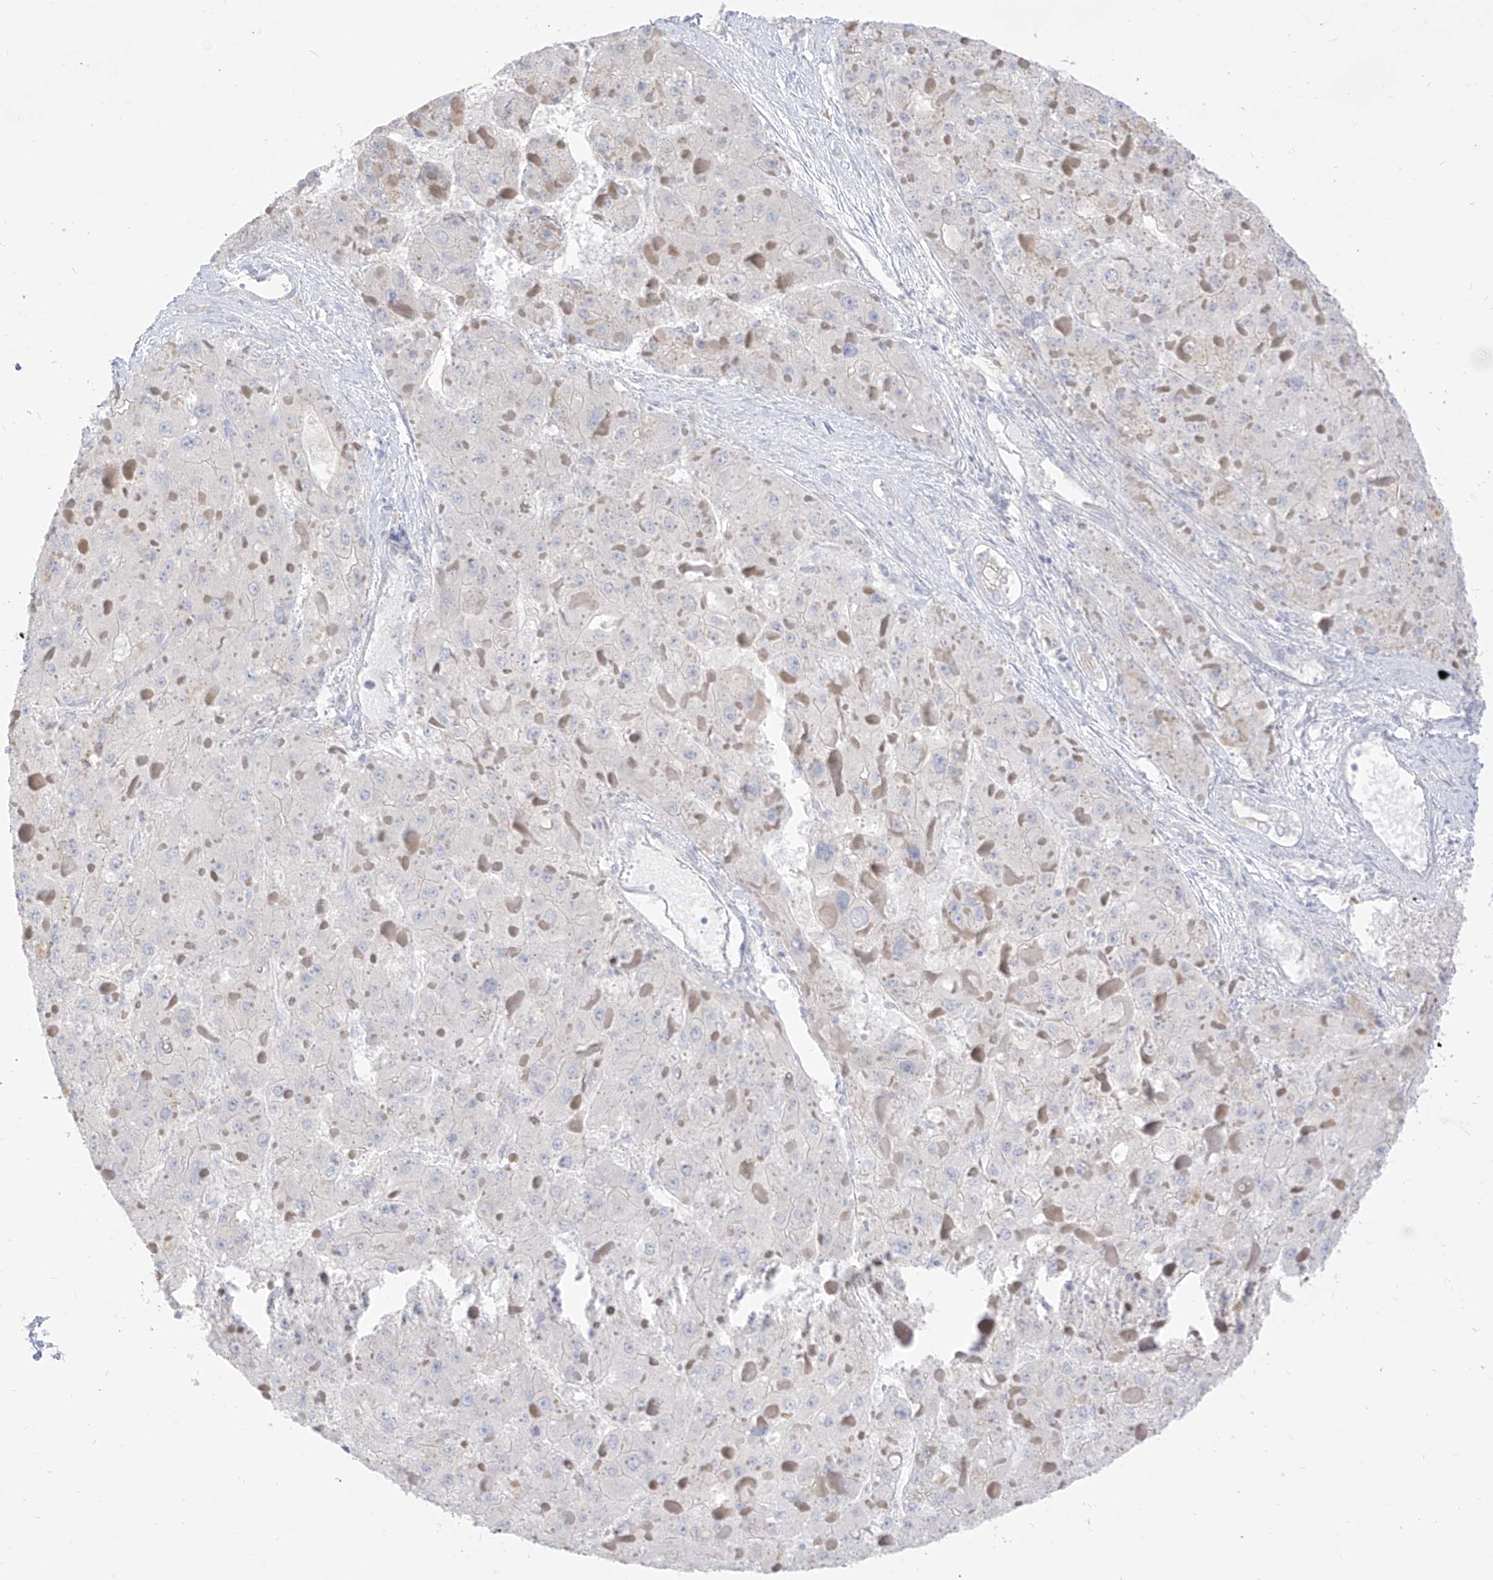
{"staining": {"intensity": "negative", "quantity": "none", "location": "none"}, "tissue": "liver cancer", "cell_type": "Tumor cells", "image_type": "cancer", "snomed": [{"axis": "morphology", "description": "Carcinoma, Hepatocellular, NOS"}, {"axis": "topography", "description": "Liver"}], "caption": "Human liver cancer stained for a protein using IHC demonstrates no positivity in tumor cells.", "gene": "ARHGEF40", "patient": {"sex": "female", "age": 73}}